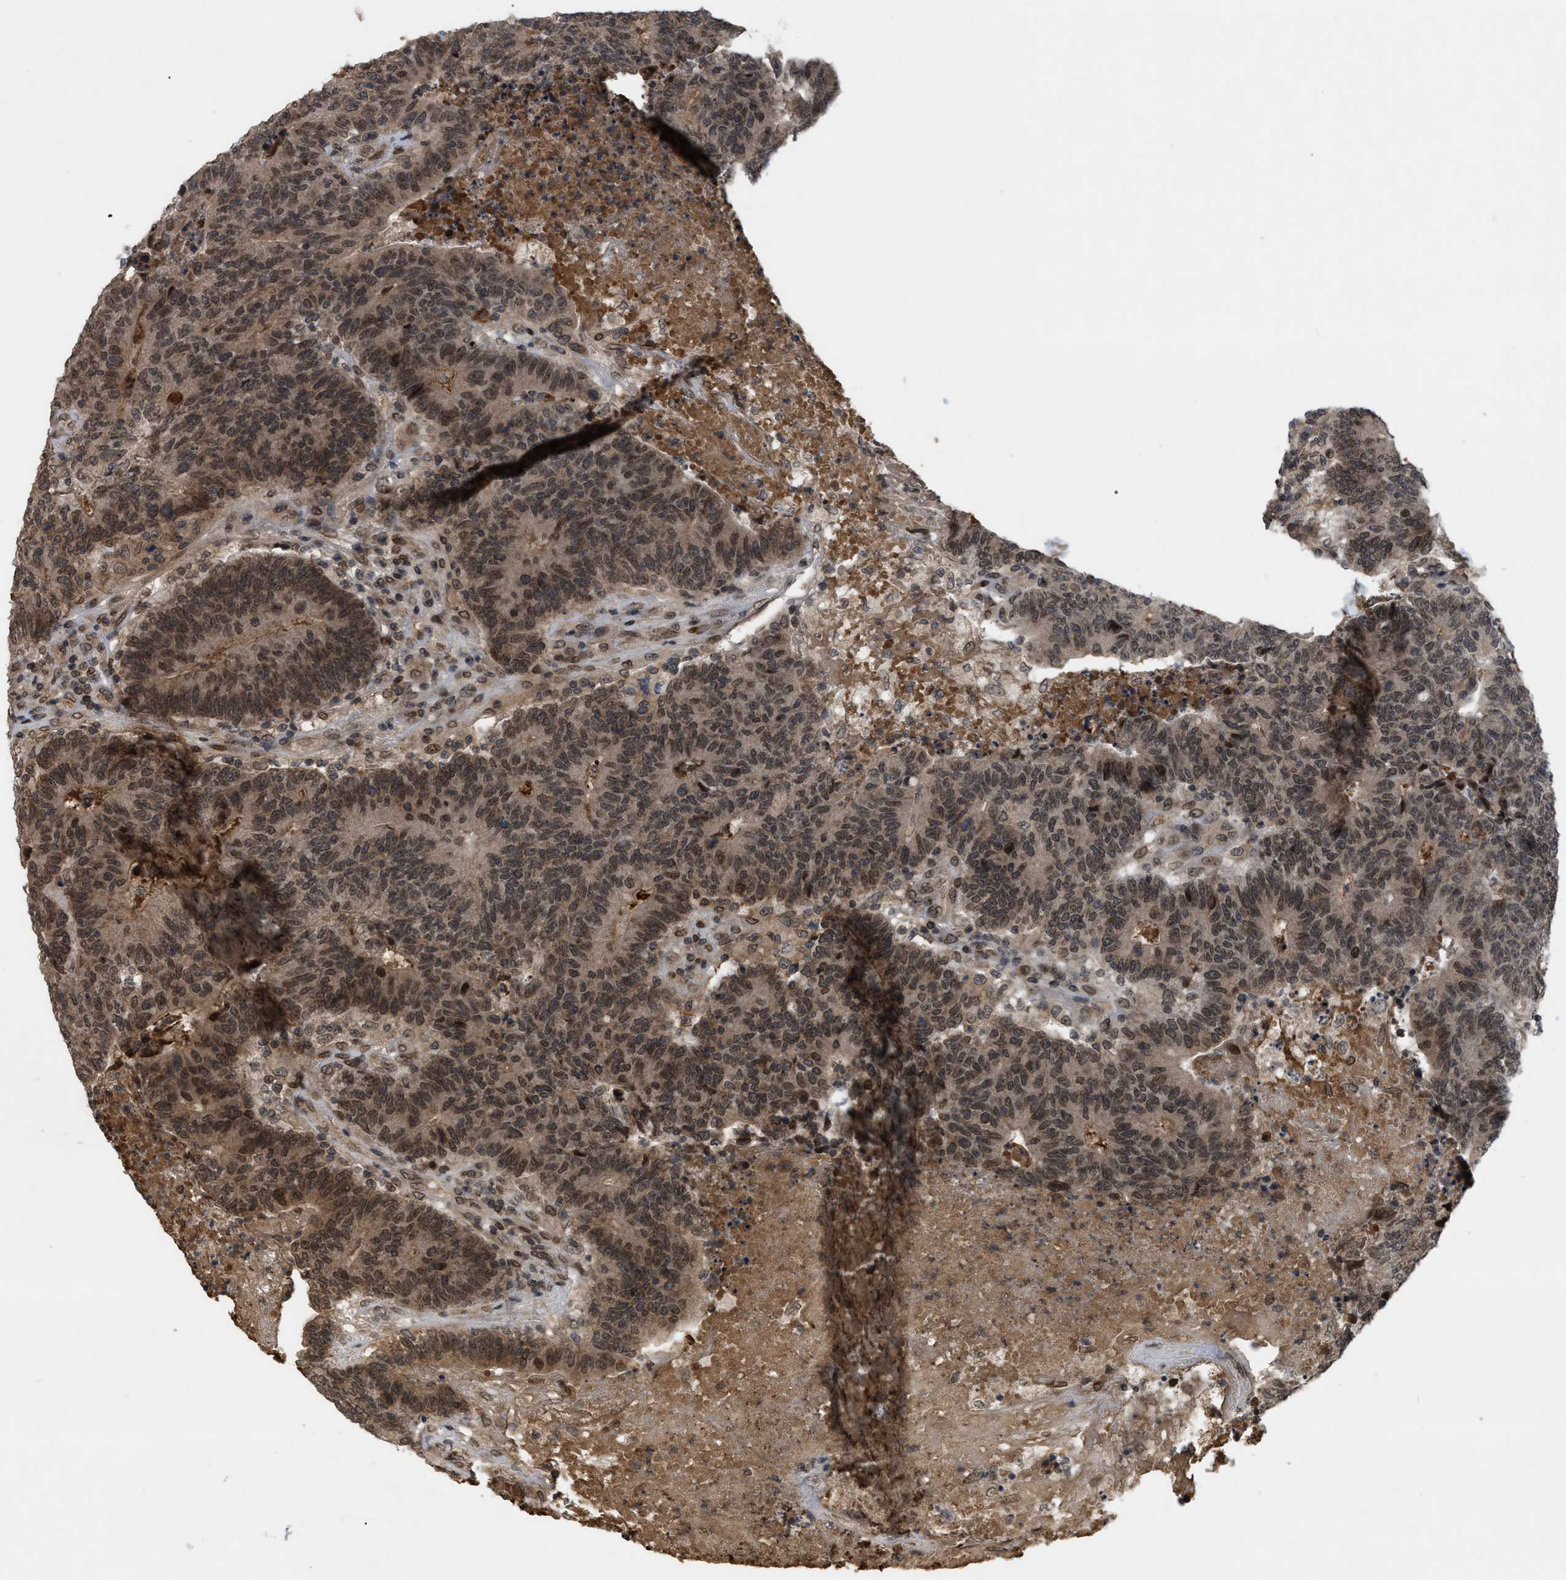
{"staining": {"intensity": "moderate", "quantity": ">75%", "location": "cytoplasmic/membranous,nuclear"}, "tissue": "colorectal cancer", "cell_type": "Tumor cells", "image_type": "cancer", "snomed": [{"axis": "morphology", "description": "Normal tissue, NOS"}, {"axis": "morphology", "description": "Adenocarcinoma, NOS"}, {"axis": "topography", "description": "Colon"}], "caption": "High-power microscopy captured an IHC photomicrograph of colorectal cancer (adenocarcinoma), revealing moderate cytoplasmic/membranous and nuclear positivity in about >75% of tumor cells.", "gene": "CRY1", "patient": {"sex": "female", "age": 75}}